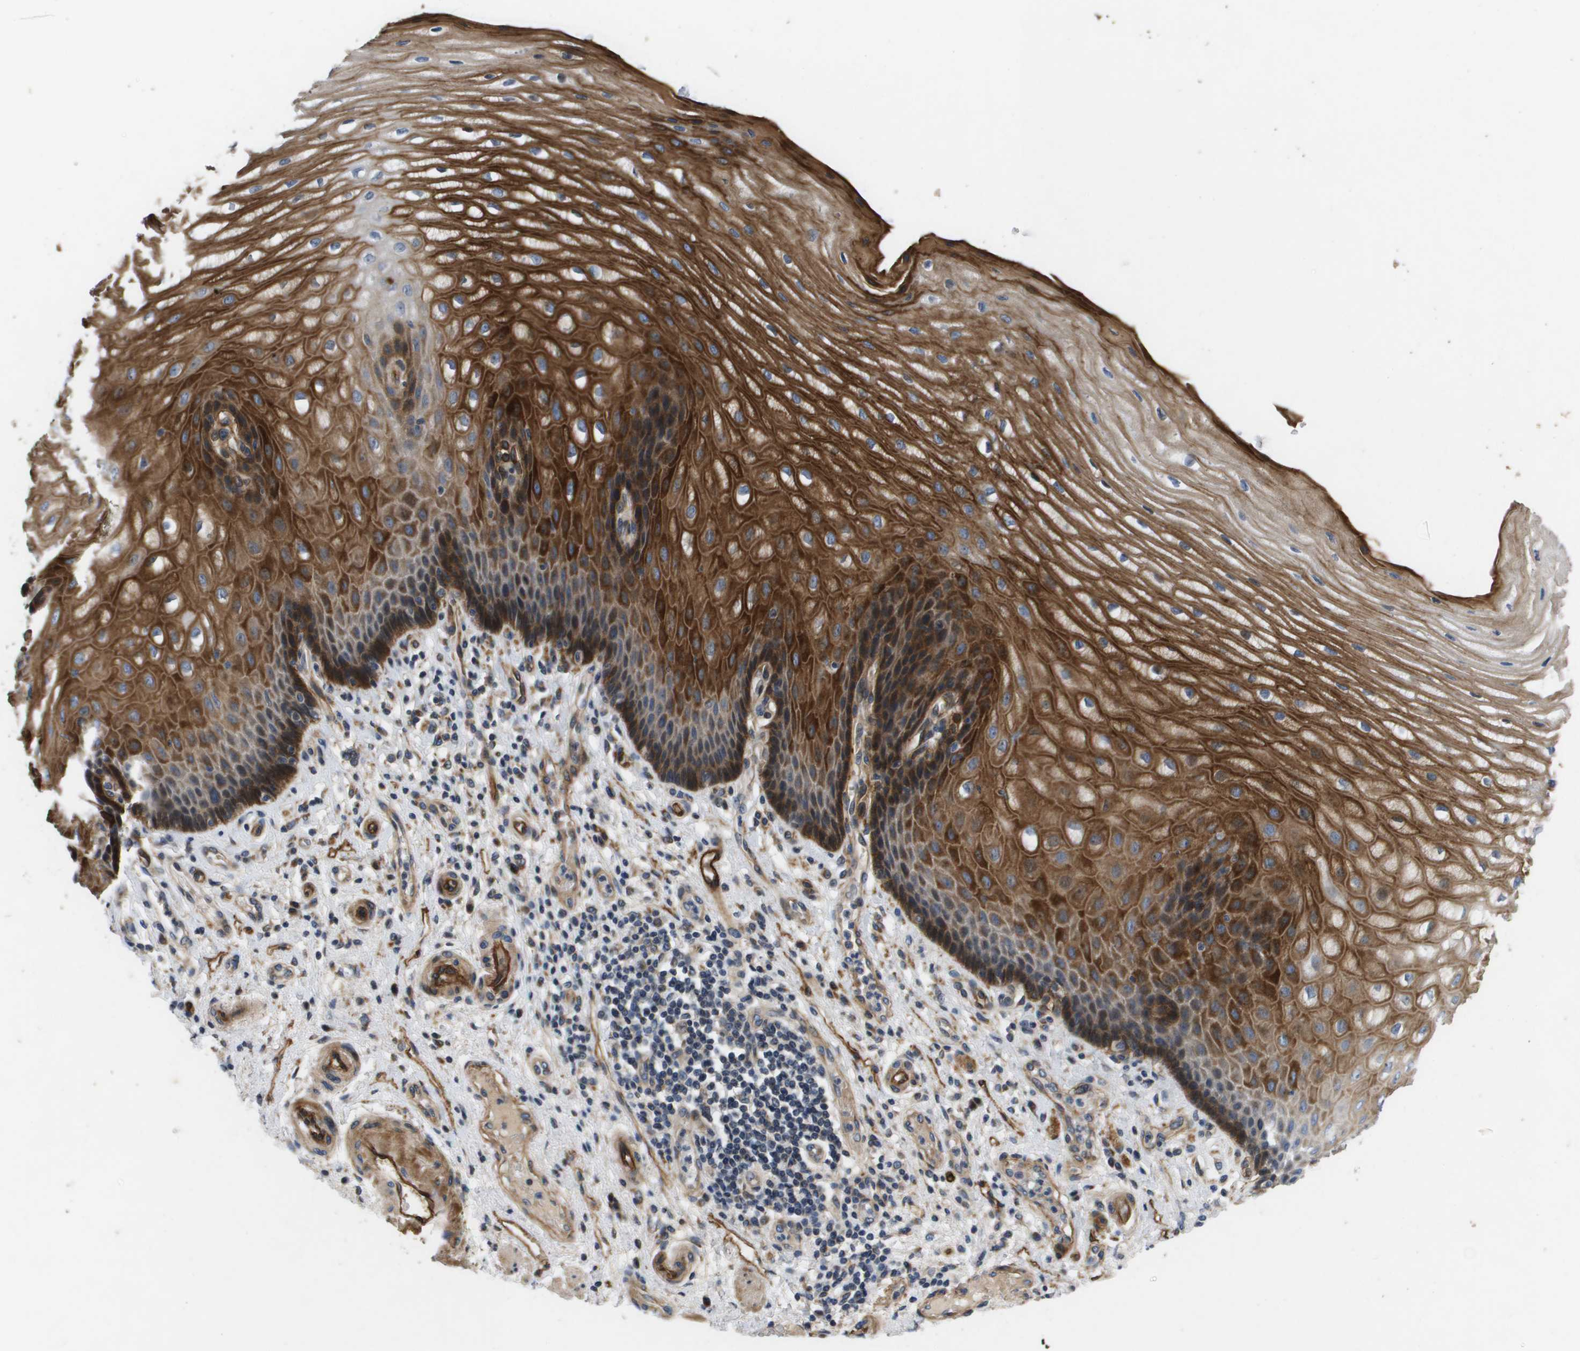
{"staining": {"intensity": "strong", "quantity": ">75%", "location": "cytoplasmic/membranous"}, "tissue": "esophagus", "cell_type": "Squamous epithelial cells", "image_type": "normal", "snomed": [{"axis": "morphology", "description": "Normal tissue, NOS"}, {"axis": "topography", "description": "Esophagus"}], "caption": "Squamous epithelial cells display high levels of strong cytoplasmic/membranous expression in about >75% of cells in normal esophagus.", "gene": "ENTPD2", "patient": {"sex": "male", "age": 54}}